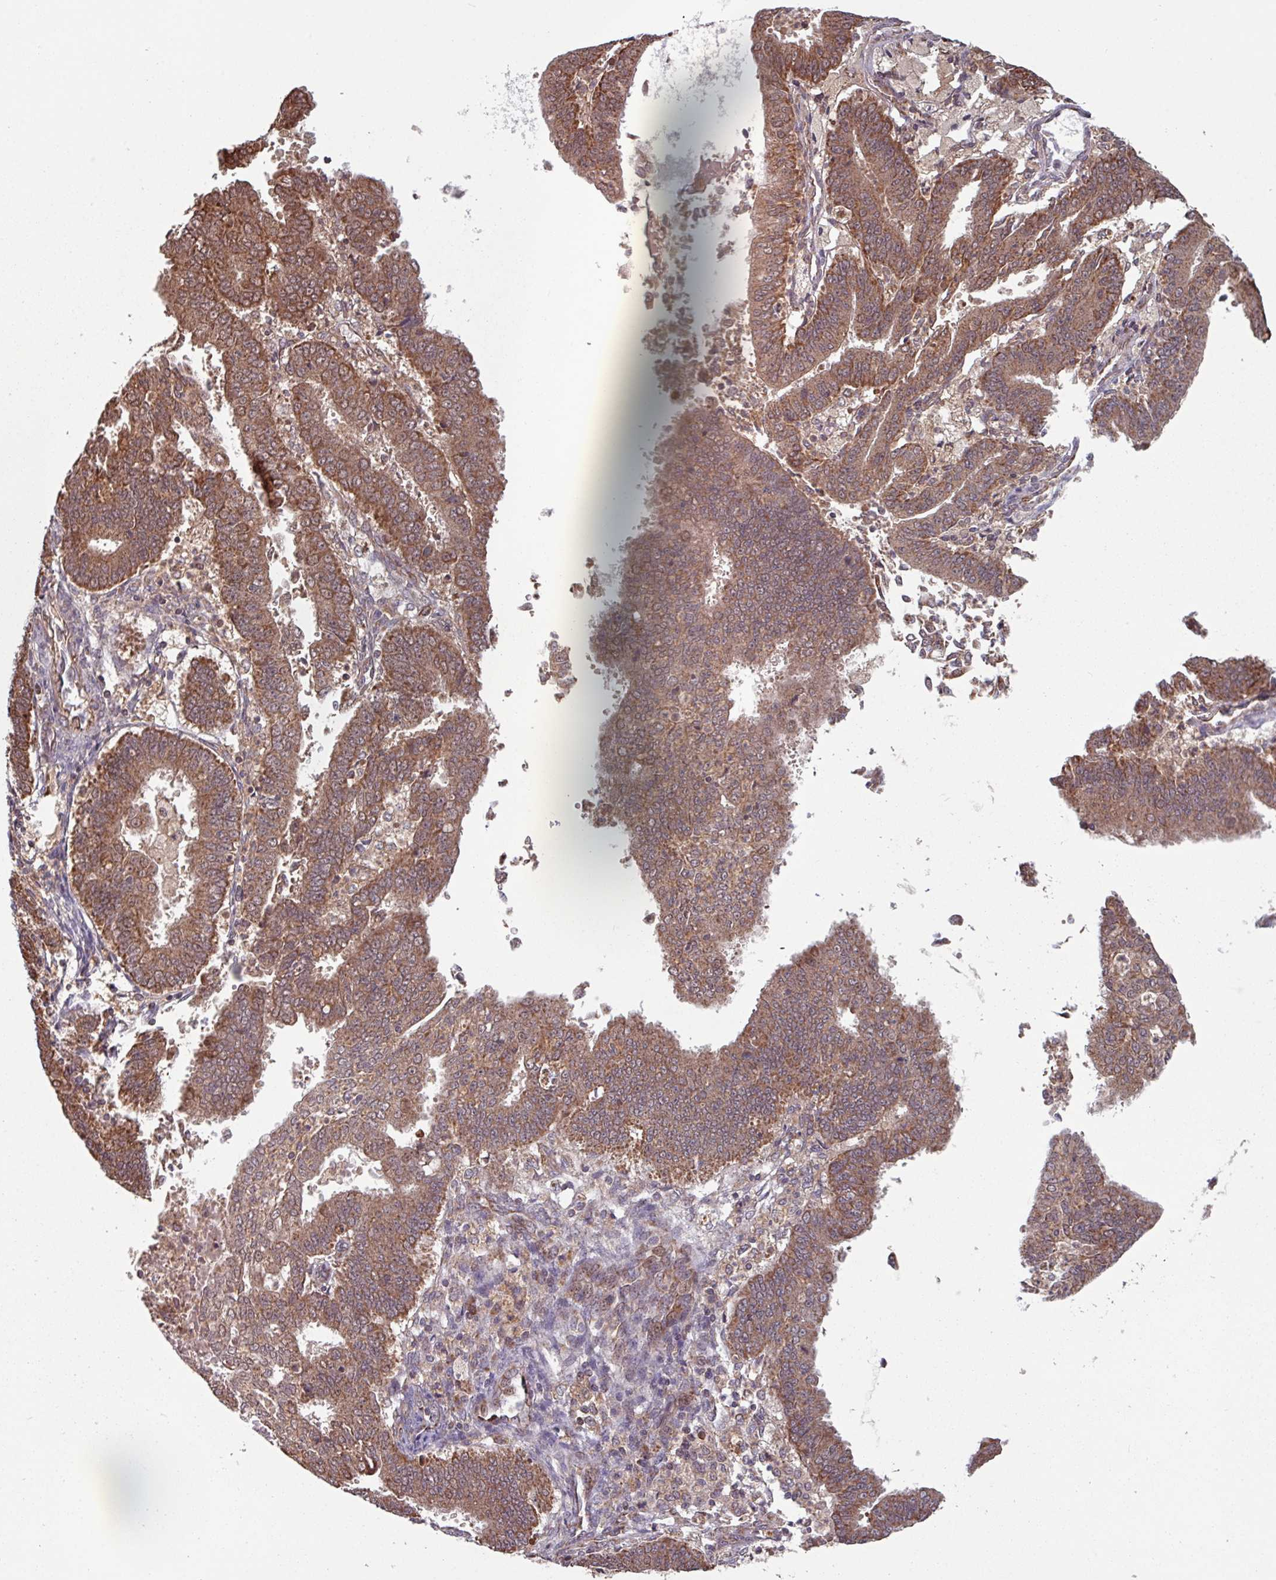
{"staining": {"intensity": "moderate", "quantity": ">75%", "location": "cytoplasmic/membranous"}, "tissue": "endometrial cancer", "cell_type": "Tumor cells", "image_type": "cancer", "snomed": [{"axis": "morphology", "description": "Adenocarcinoma, NOS"}, {"axis": "topography", "description": "Endometrium"}], "caption": "Human endometrial adenocarcinoma stained for a protein (brown) exhibits moderate cytoplasmic/membranous positive positivity in approximately >75% of tumor cells.", "gene": "COX7C", "patient": {"sex": "female", "age": 73}}